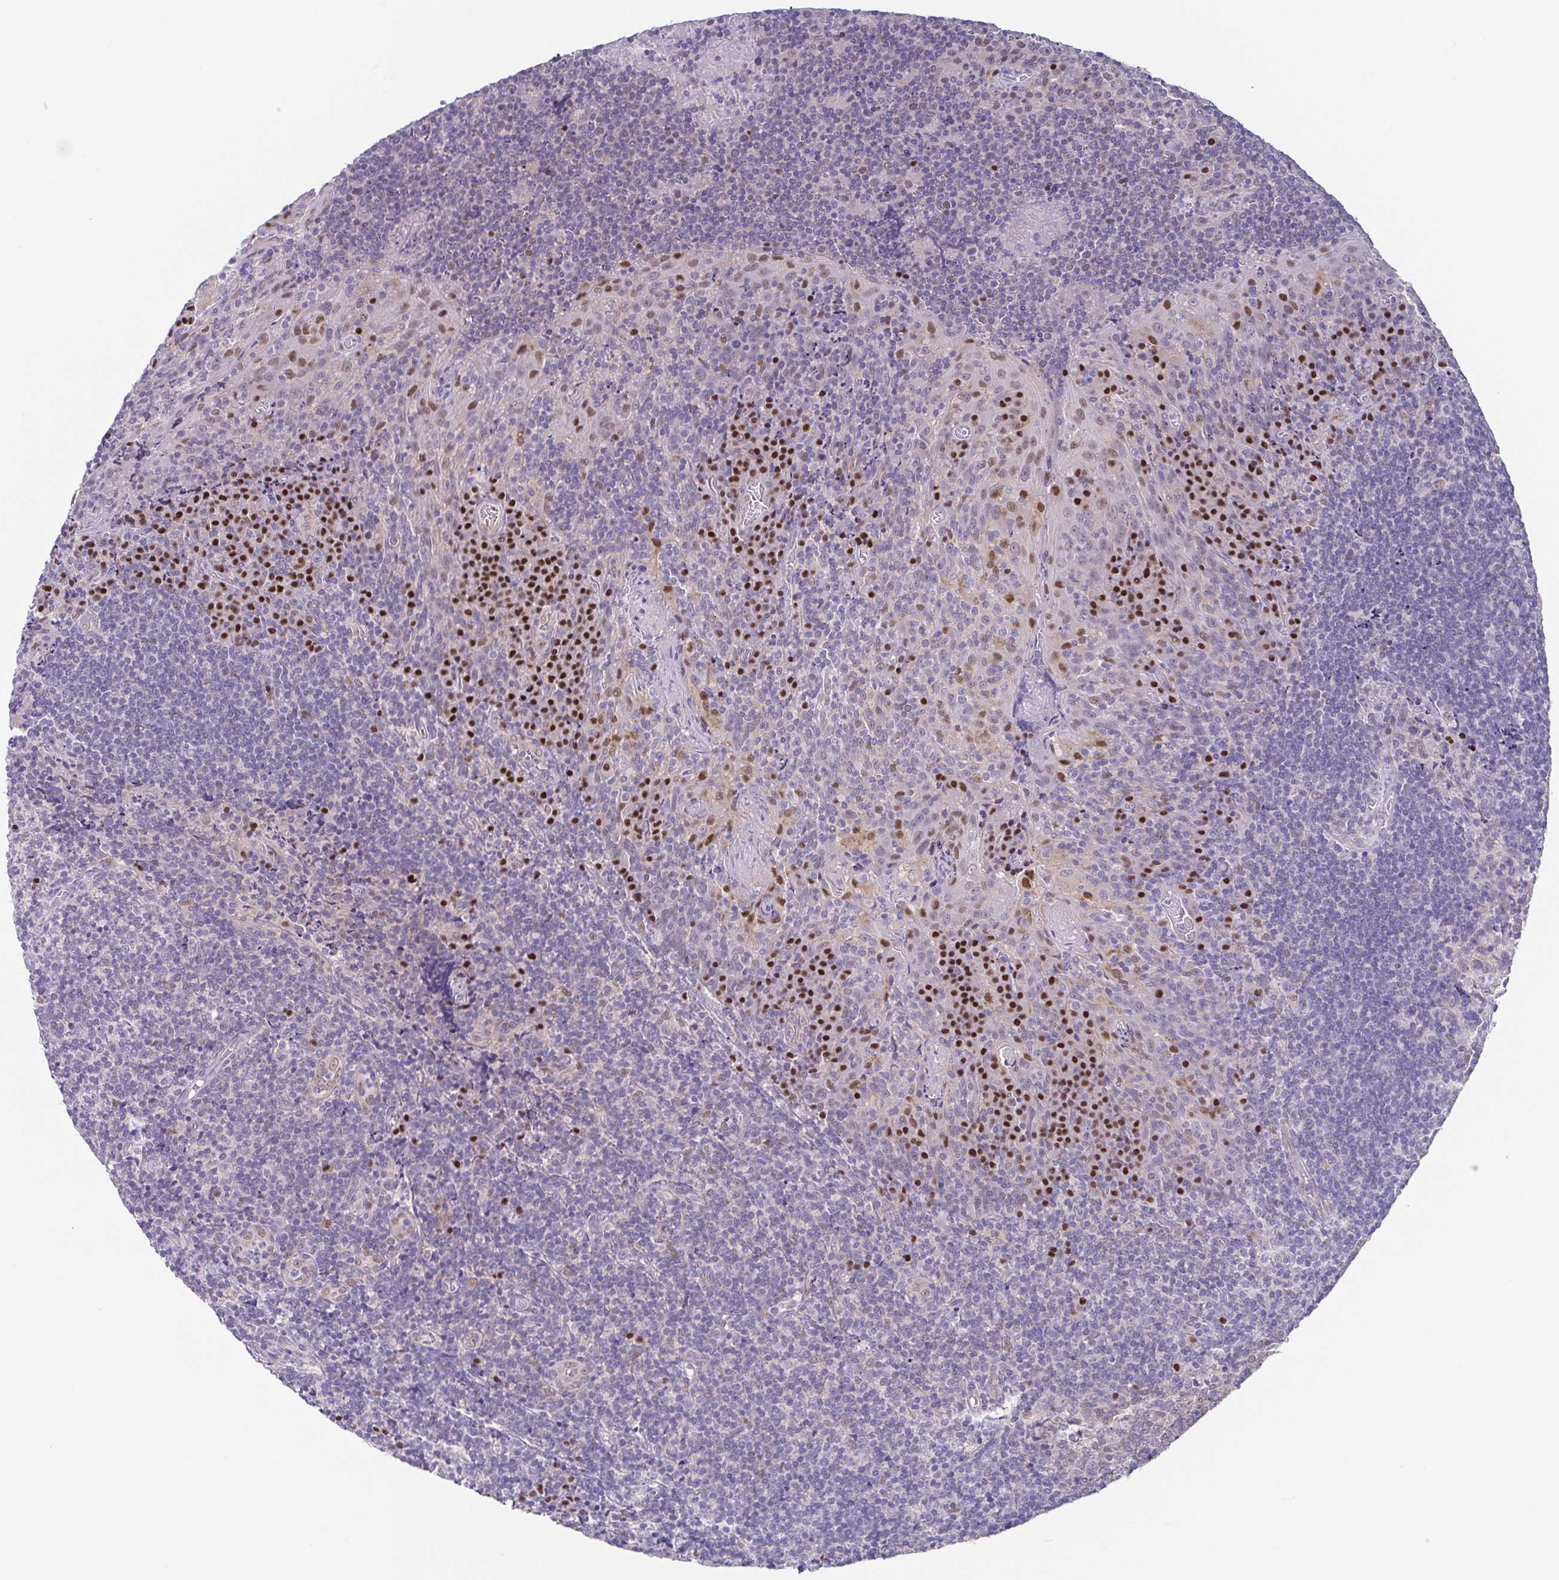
{"staining": {"intensity": "strong", "quantity": "<25%", "location": "nuclear"}, "tissue": "tonsil", "cell_type": "Non-germinal center cells", "image_type": "normal", "snomed": [{"axis": "morphology", "description": "Normal tissue, NOS"}, {"axis": "topography", "description": "Tonsil"}], "caption": "The photomicrograph reveals immunohistochemical staining of benign tonsil. There is strong nuclear staining is present in approximately <25% of non-germinal center cells. (brown staining indicates protein expression, while blue staining denotes nuclei).", "gene": "UBE2Q1", "patient": {"sex": "male", "age": 17}}